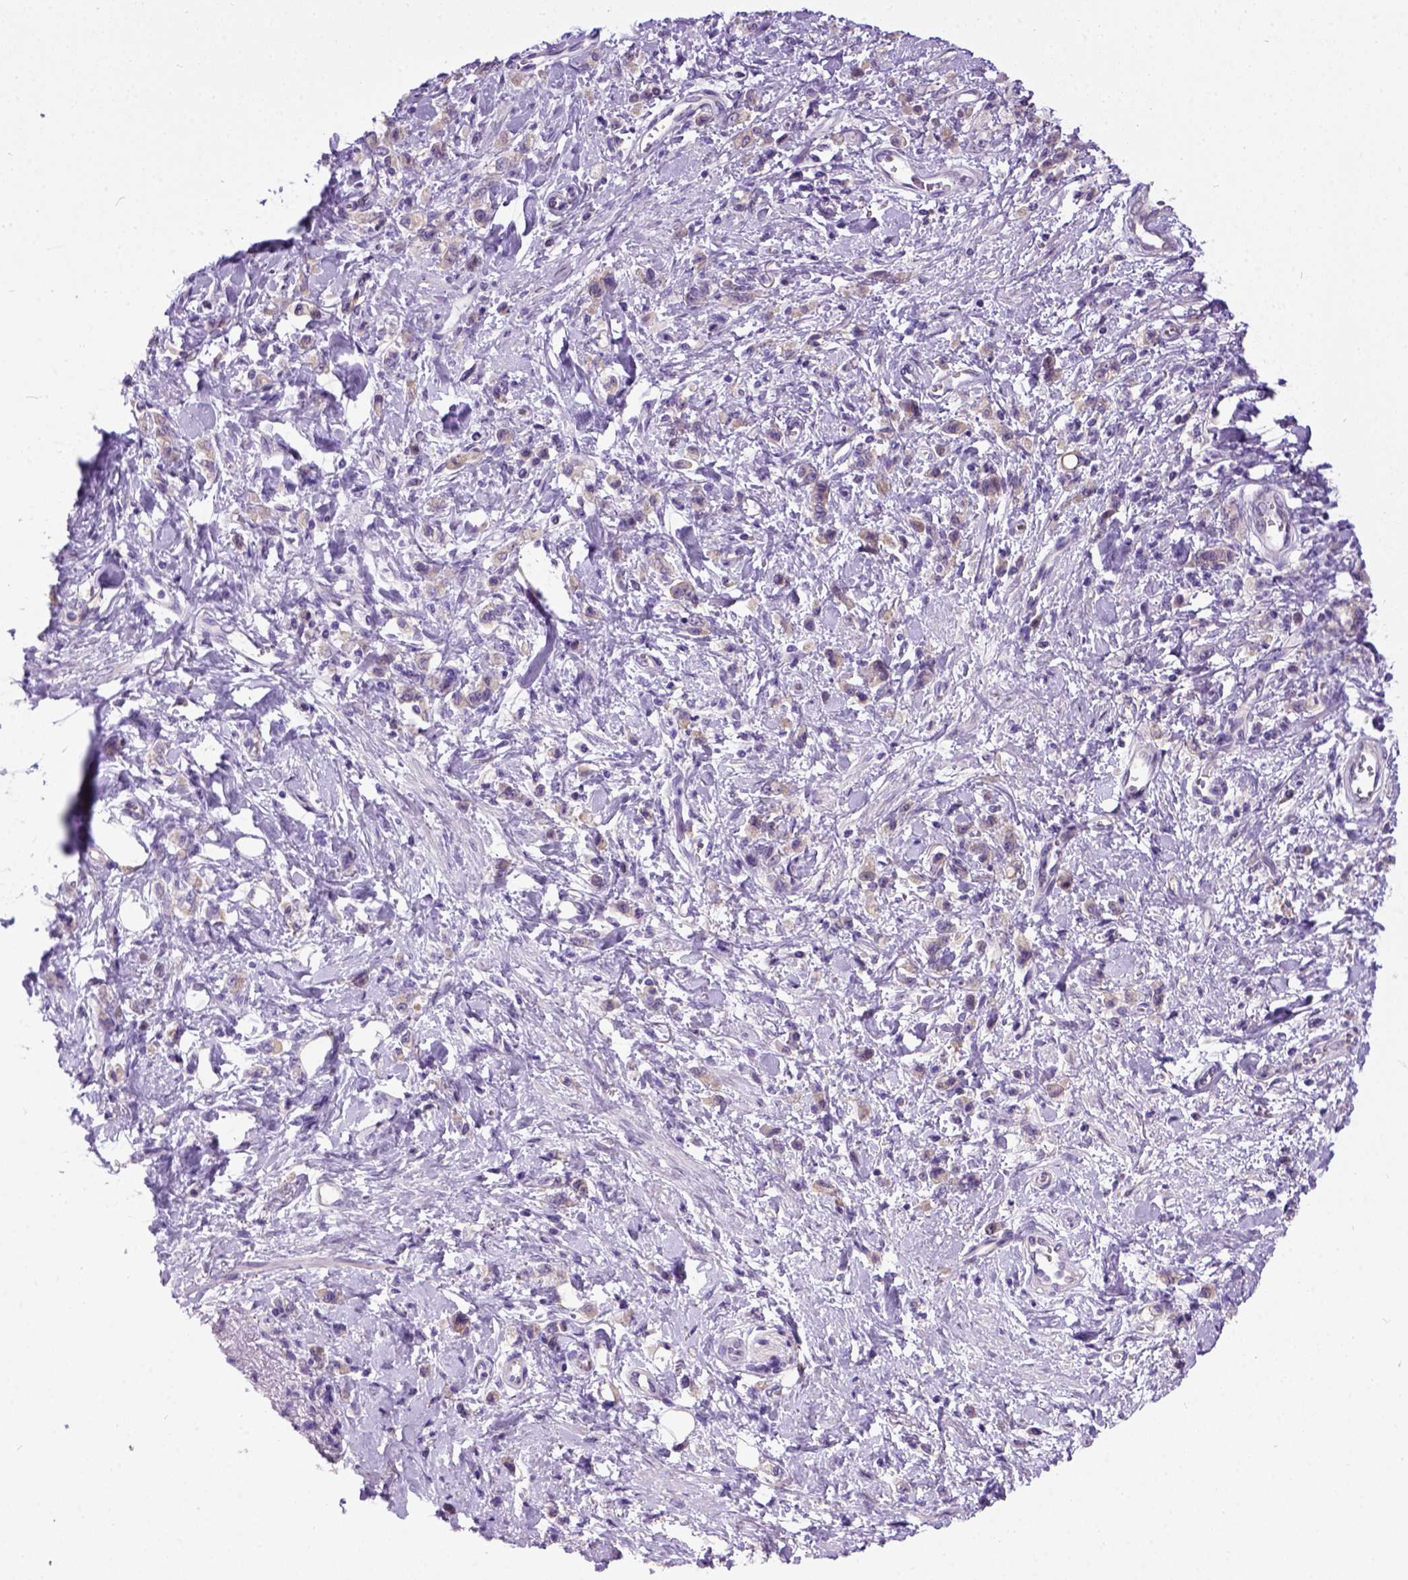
{"staining": {"intensity": "weak", "quantity": "25%-75%", "location": "cytoplasmic/membranous"}, "tissue": "stomach cancer", "cell_type": "Tumor cells", "image_type": "cancer", "snomed": [{"axis": "morphology", "description": "Adenocarcinoma, NOS"}, {"axis": "topography", "description": "Stomach"}], "caption": "A photomicrograph of adenocarcinoma (stomach) stained for a protein demonstrates weak cytoplasmic/membranous brown staining in tumor cells.", "gene": "NEK5", "patient": {"sex": "male", "age": 77}}